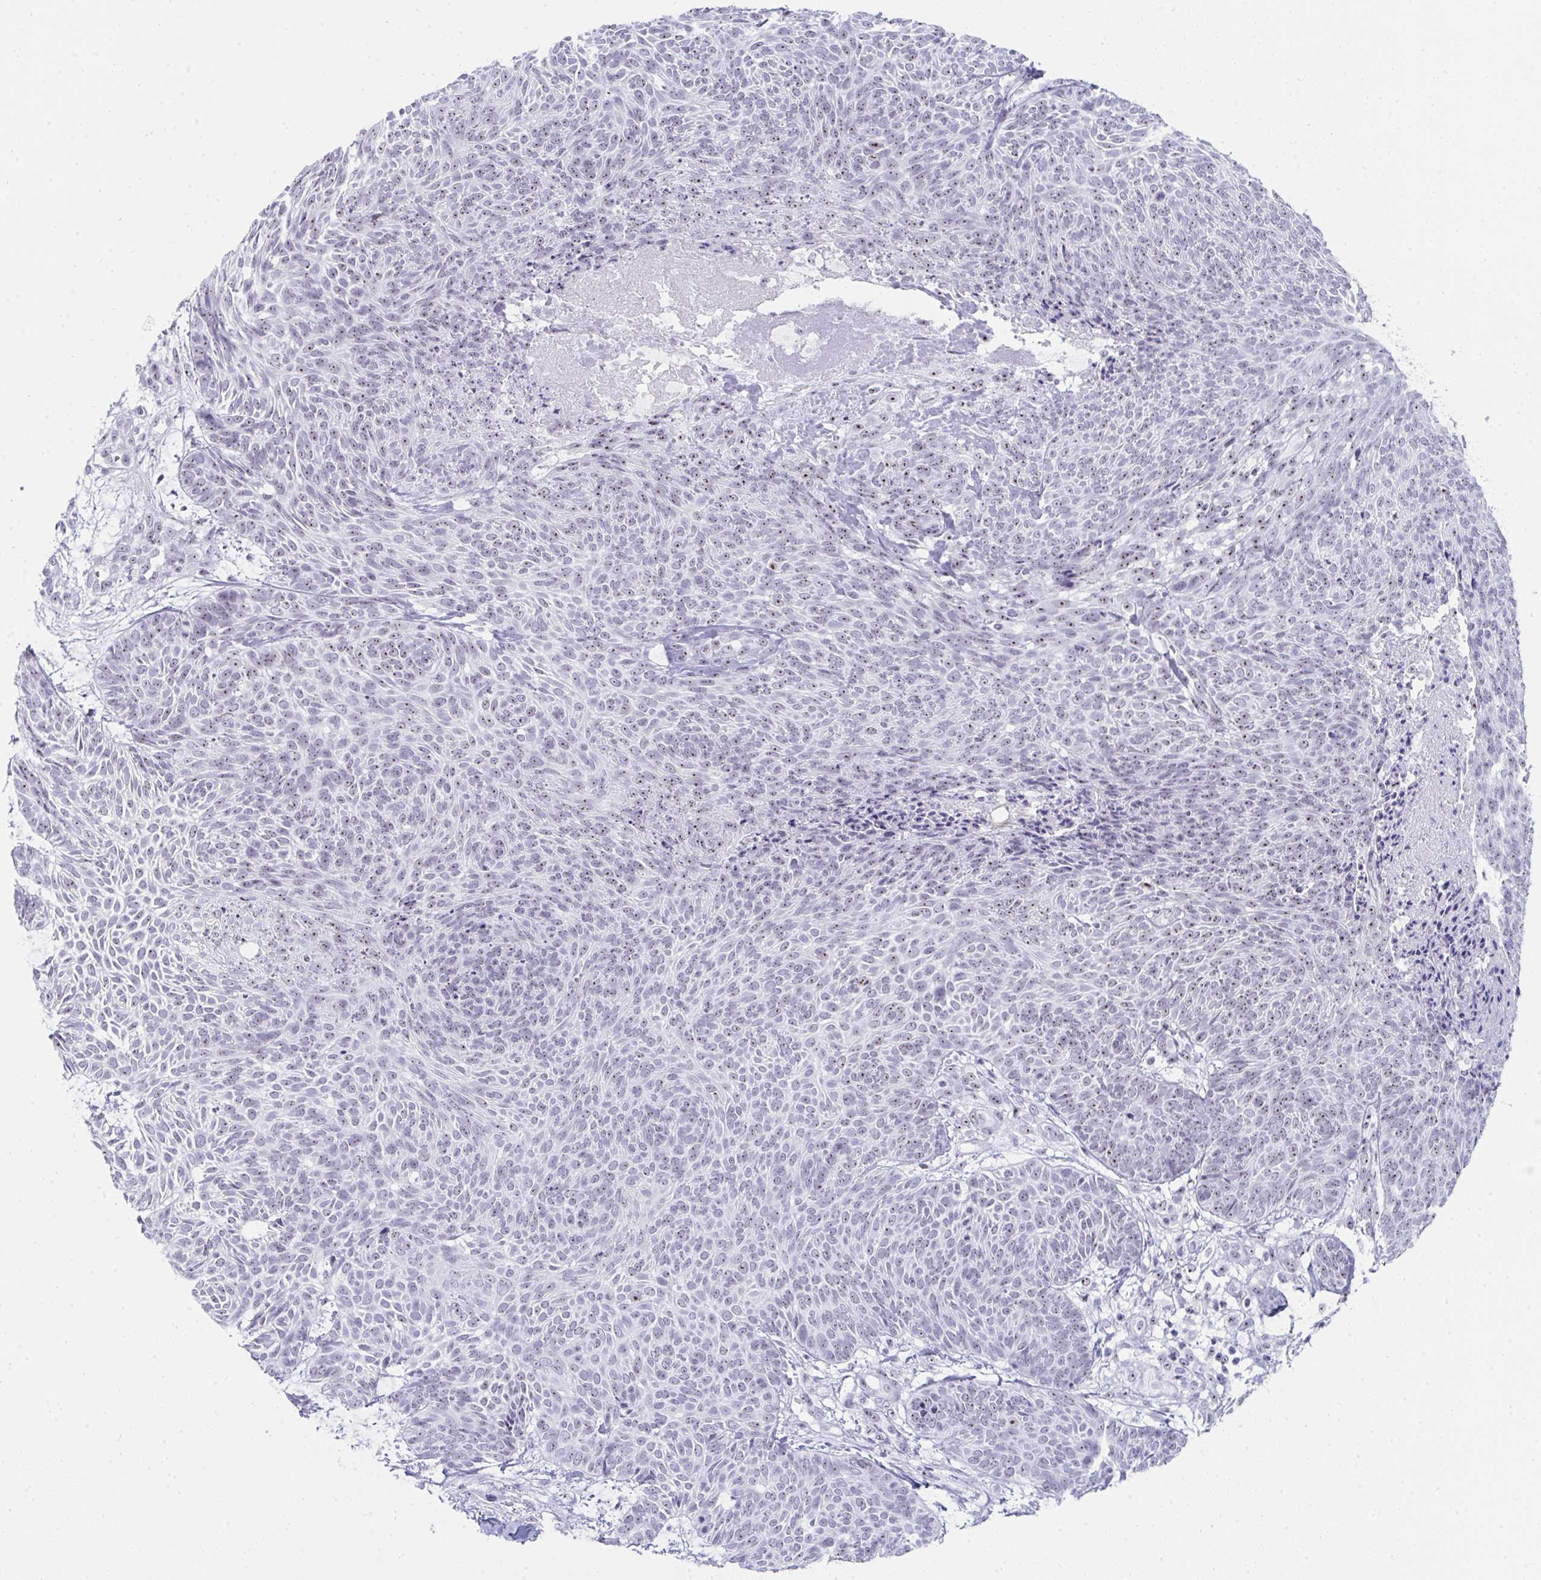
{"staining": {"intensity": "weak", "quantity": ">75%", "location": "nuclear"}, "tissue": "skin cancer", "cell_type": "Tumor cells", "image_type": "cancer", "snomed": [{"axis": "morphology", "description": "Basal cell carcinoma"}, {"axis": "topography", "description": "Skin"}, {"axis": "topography", "description": "Skin of trunk"}], "caption": "There is low levels of weak nuclear expression in tumor cells of skin basal cell carcinoma, as demonstrated by immunohistochemical staining (brown color).", "gene": "NOP10", "patient": {"sex": "male", "age": 74}}